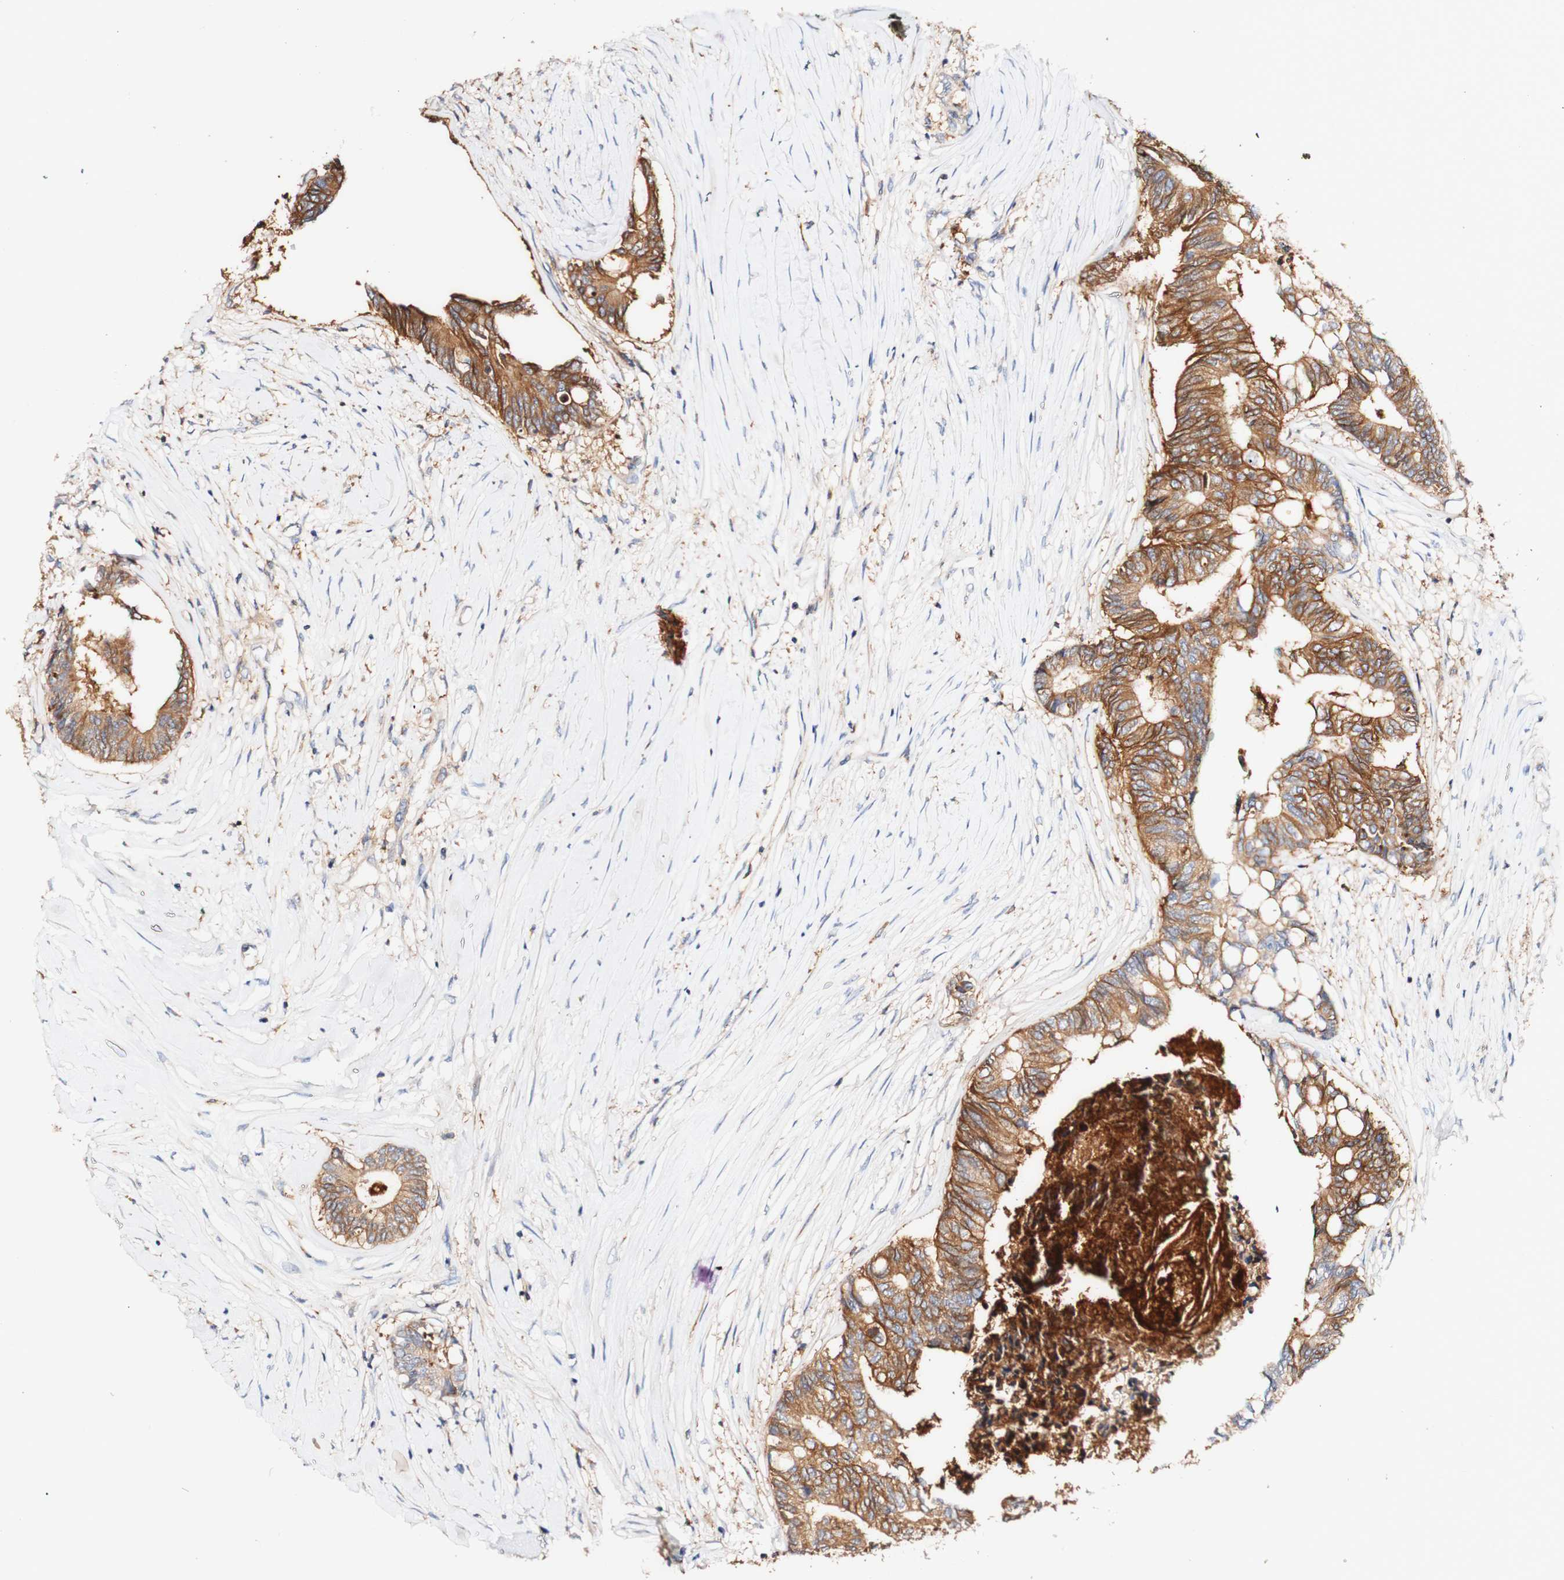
{"staining": {"intensity": "strong", "quantity": ">75%", "location": "cytoplasmic/membranous"}, "tissue": "colorectal cancer", "cell_type": "Tumor cells", "image_type": "cancer", "snomed": [{"axis": "morphology", "description": "Adenocarcinoma, NOS"}, {"axis": "topography", "description": "Rectum"}], "caption": "An IHC micrograph of tumor tissue is shown. Protein staining in brown labels strong cytoplasmic/membranous positivity in colorectal adenocarcinoma within tumor cells.", "gene": "PCDH7", "patient": {"sex": "male", "age": 63}}